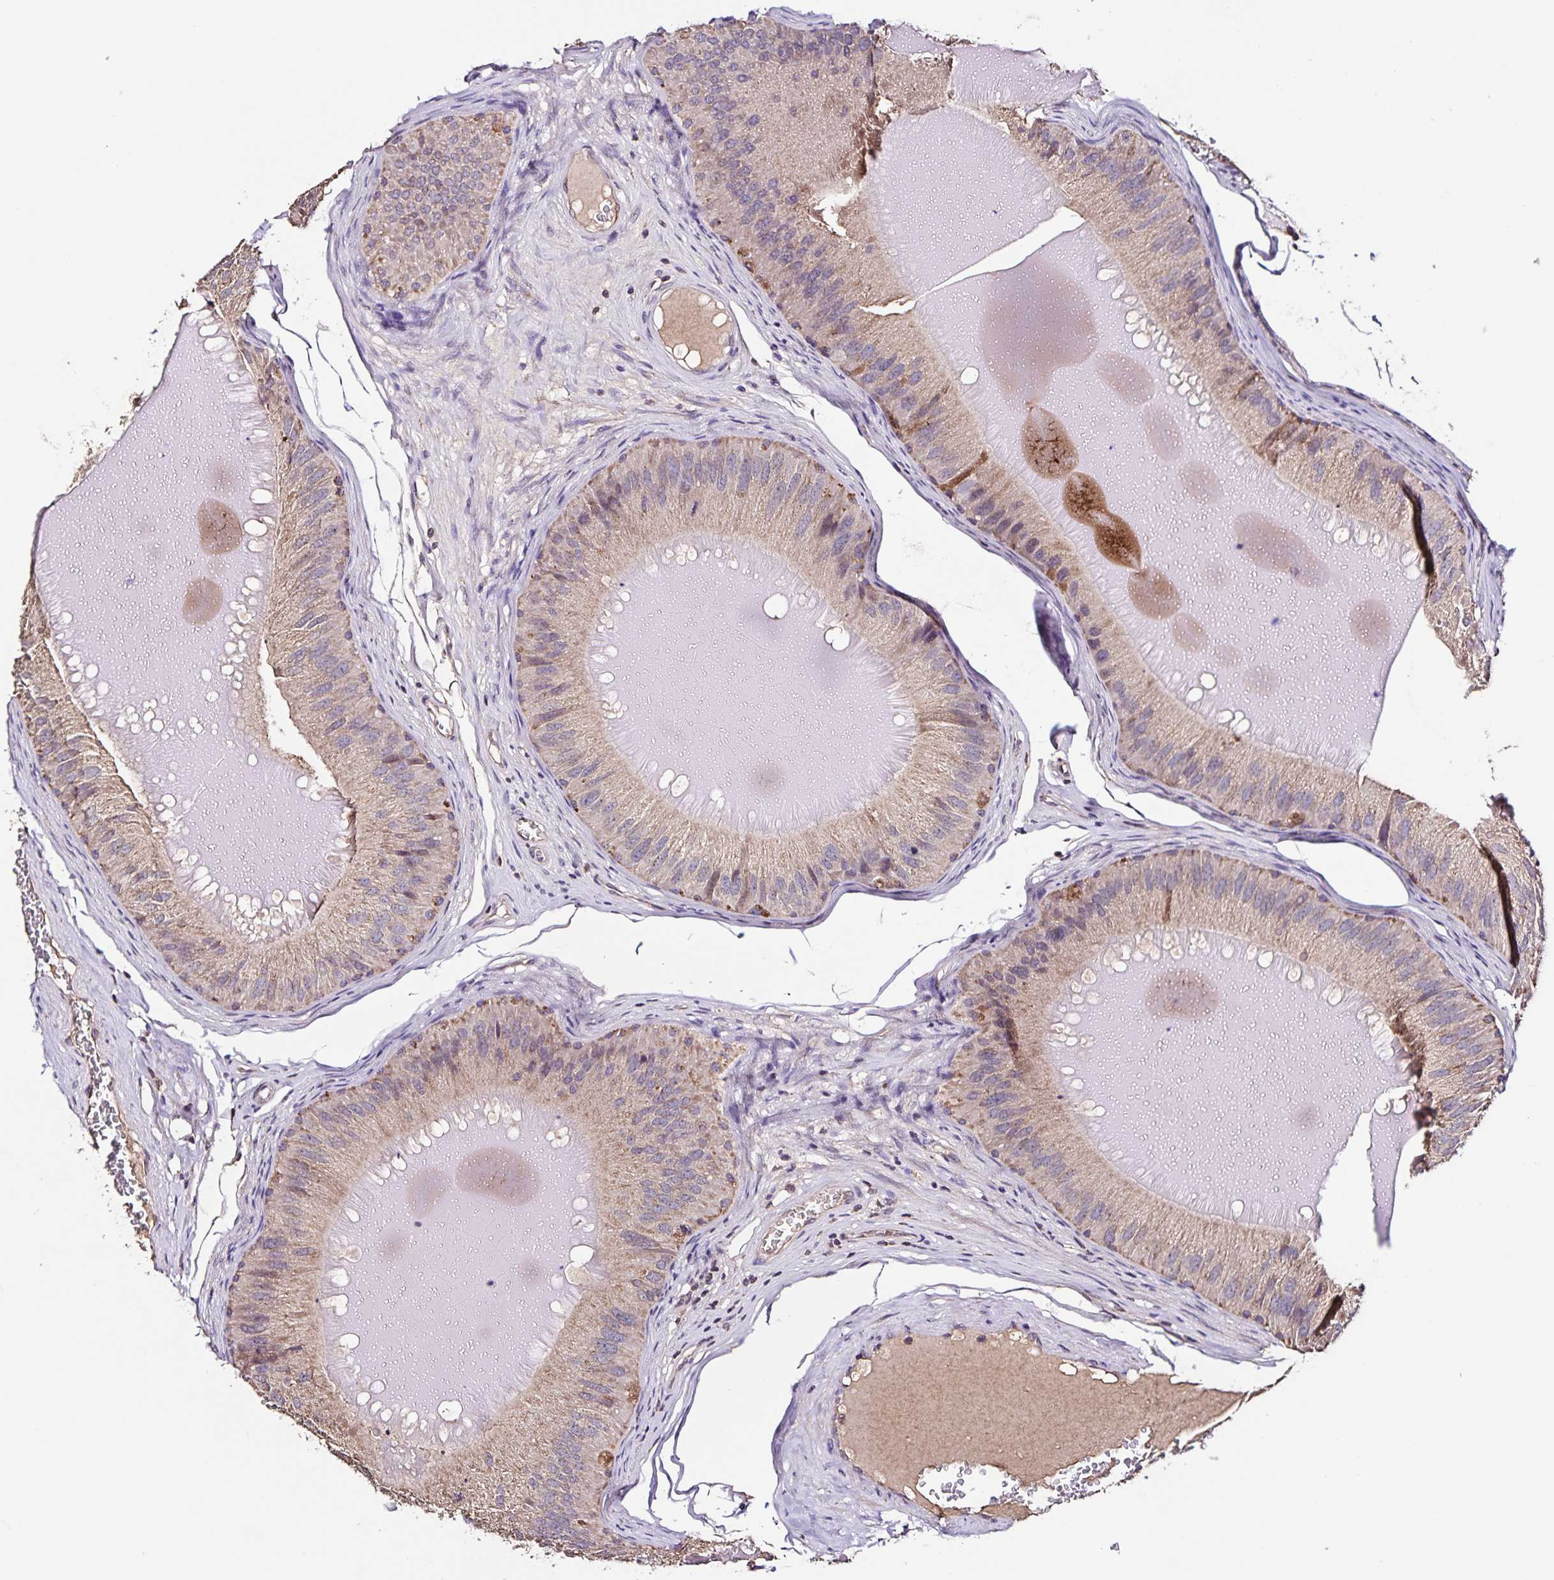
{"staining": {"intensity": "moderate", "quantity": "25%-75%", "location": "cytoplasmic/membranous"}, "tissue": "epididymis", "cell_type": "Glandular cells", "image_type": "normal", "snomed": [{"axis": "morphology", "description": "Normal tissue, NOS"}, {"axis": "topography", "description": "Epididymis, spermatic cord, NOS"}], "caption": "Benign epididymis shows moderate cytoplasmic/membranous staining in about 25%-75% of glandular cells.", "gene": "MAN1A1", "patient": {"sex": "male", "age": 39}}